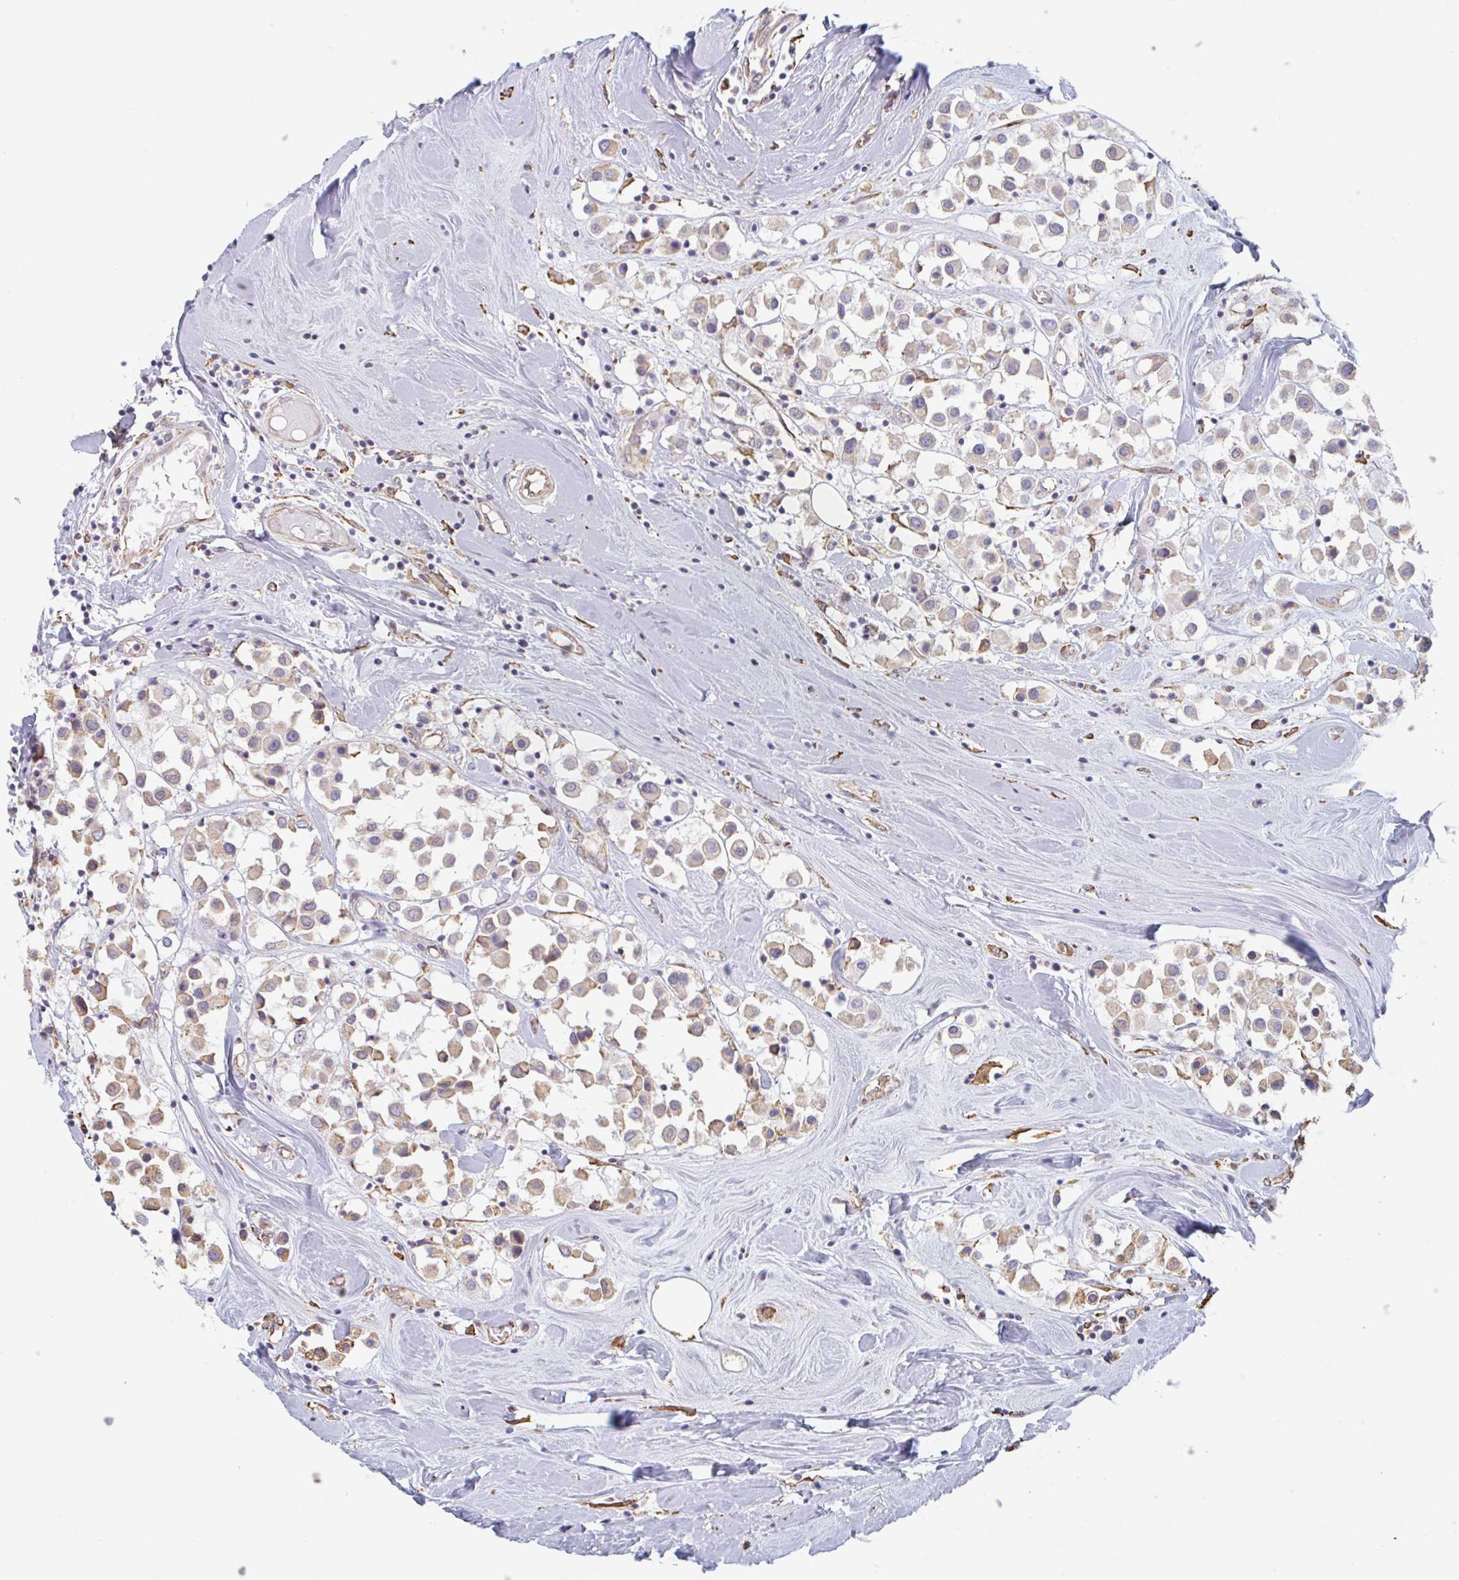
{"staining": {"intensity": "weak", "quantity": "25%-75%", "location": "cytoplasmic/membranous"}, "tissue": "breast cancer", "cell_type": "Tumor cells", "image_type": "cancer", "snomed": [{"axis": "morphology", "description": "Duct carcinoma"}, {"axis": "topography", "description": "Breast"}], "caption": "Immunohistochemistry histopathology image of neoplastic tissue: breast cancer stained using immunohistochemistry displays low levels of weak protein expression localized specifically in the cytoplasmic/membranous of tumor cells, appearing as a cytoplasmic/membranous brown color.", "gene": "RAB5IF", "patient": {"sex": "female", "age": 61}}